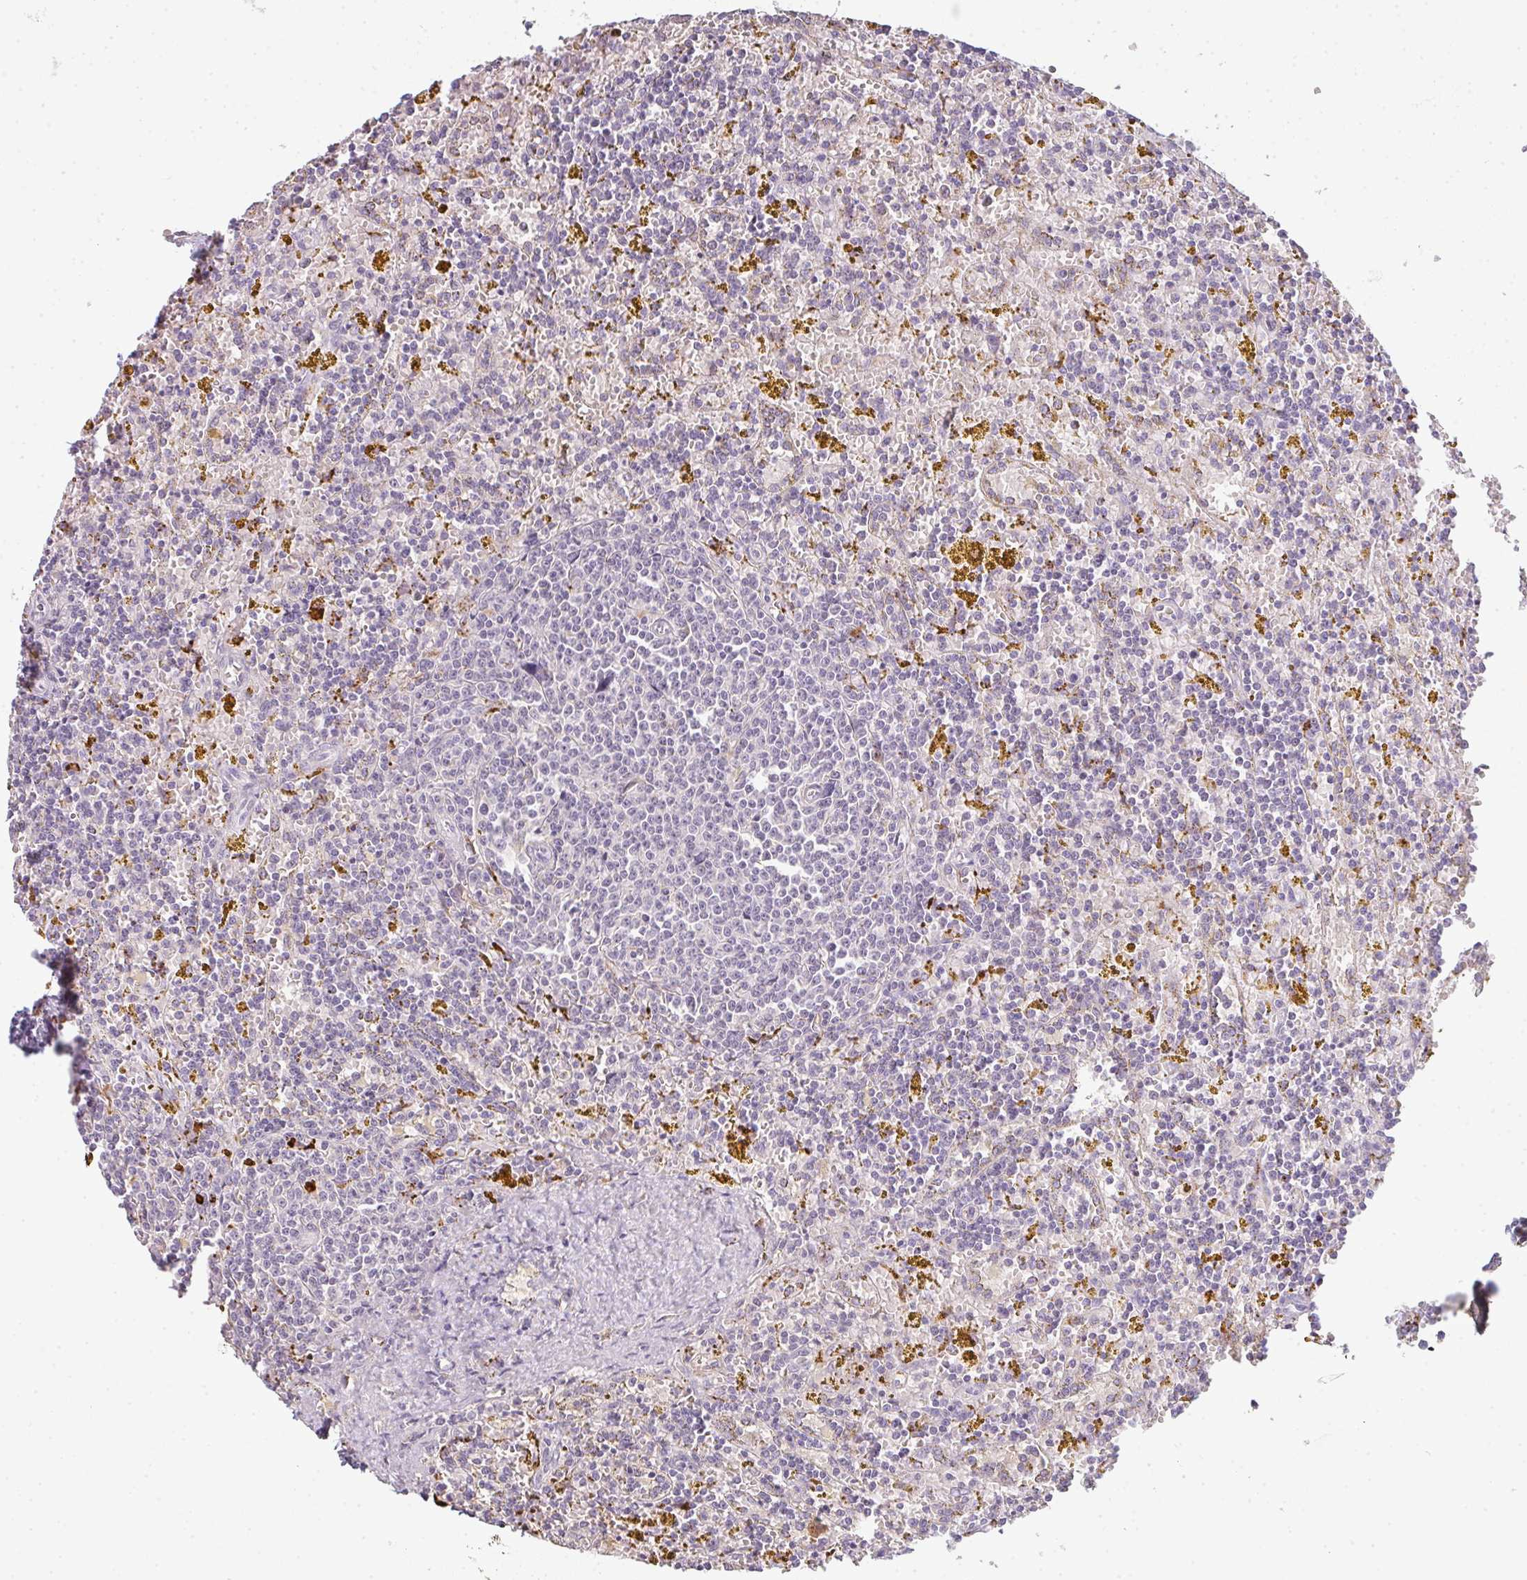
{"staining": {"intensity": "negative", "quantity": "none", "location": "none"}, "tissue": "lymphoma", "cell_type": "Tumor cells", "image_type": "cancer", "snomed": [{"axis": "morphology", "description": "Malignant lymphoma, non-Hodgkin's type, Low grade"}, {"axis": "topography", "description": "Spleen"}, {"axis": "topography", "description": "Lymph node"}], "caption": "Immunohistochemistry of human lymphoma reveals no staining in tumor cells. (Brightfield microscopy of DAB (3,3'-diaminobenzidine) immunohistochemistry at high magnification).", "gene": "TMEM237", "patient": {"sex": "female", "age": 66}}